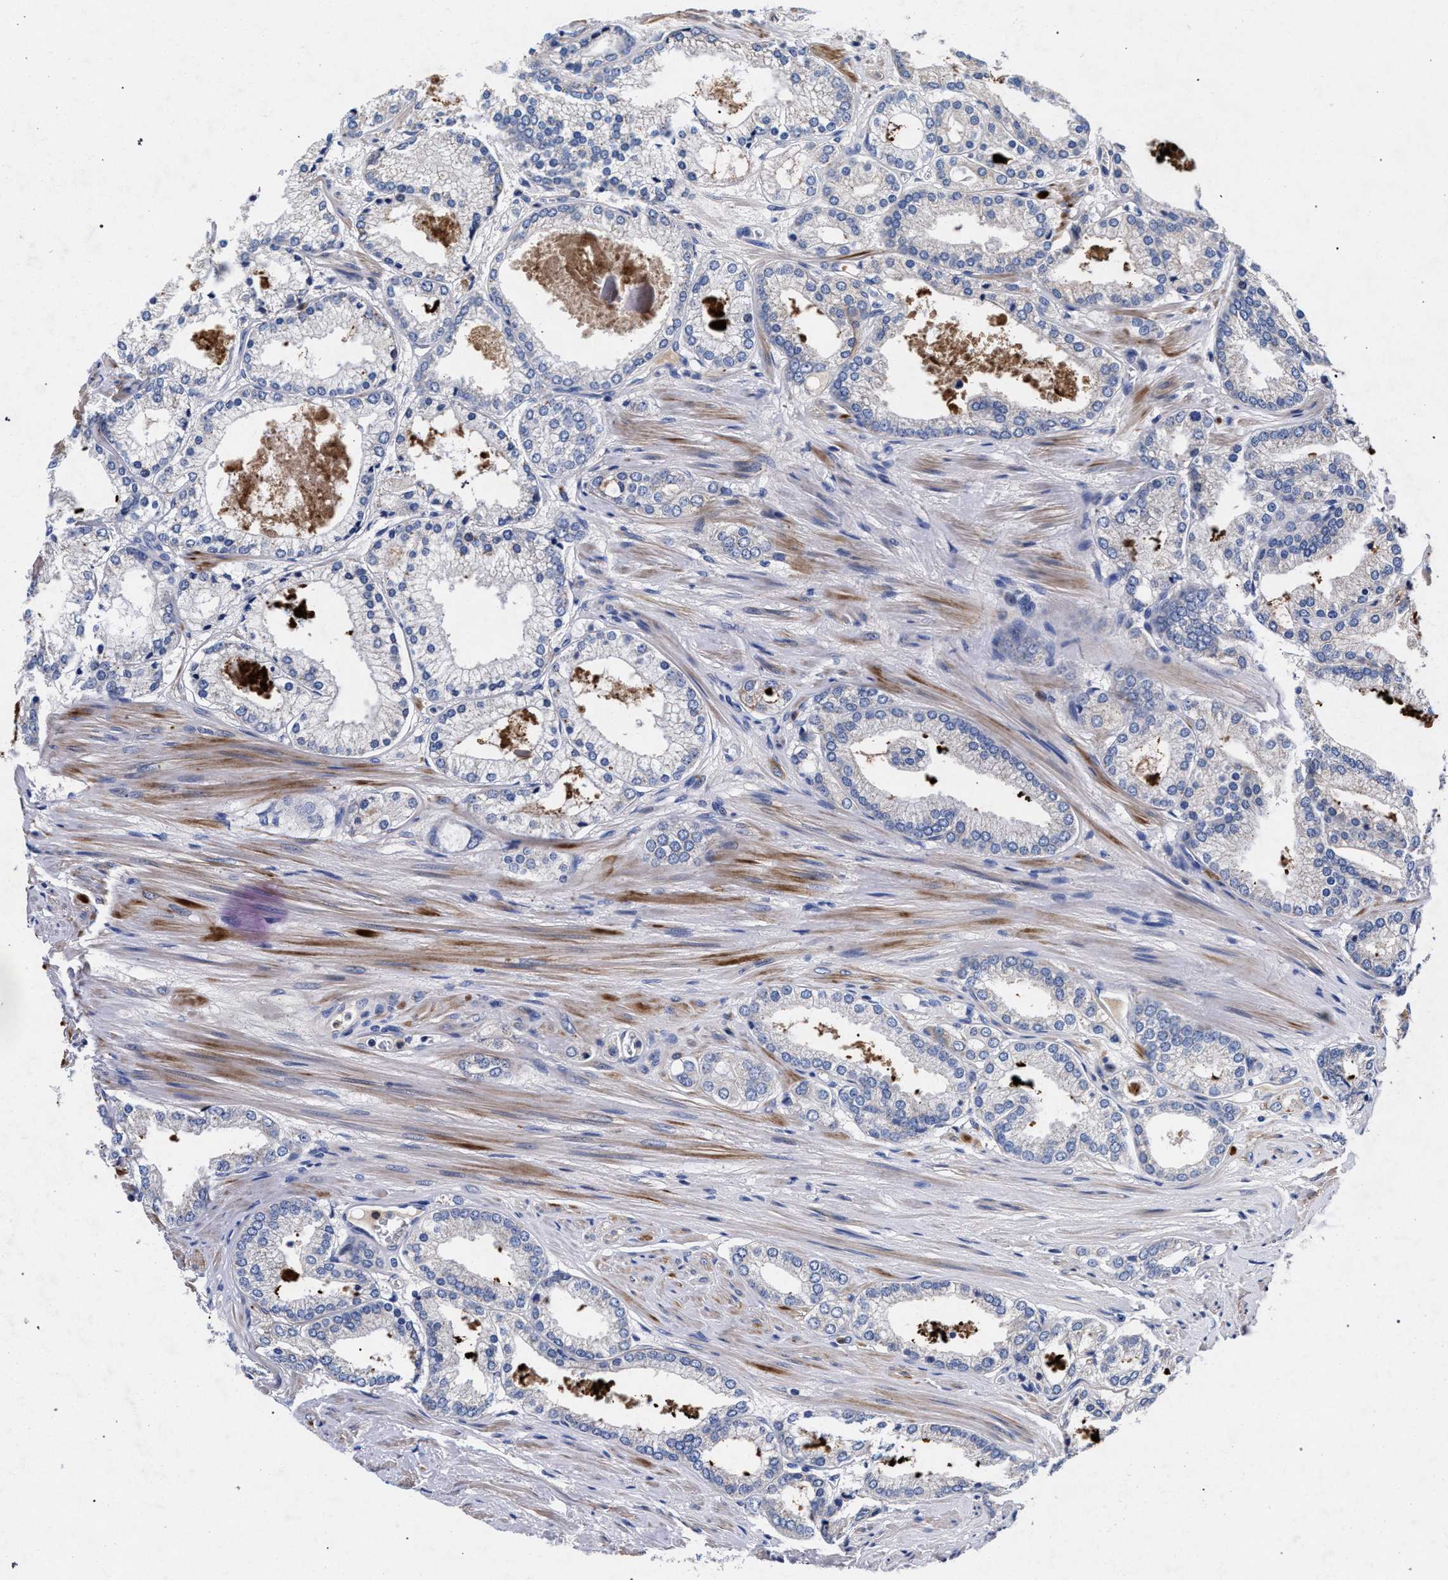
{"staining": {"intensity": "negative", "quantity": "none", "location": "none"}, "tissue": "prostate cancer", "cell_type": "Tumor cells", "image_type": "cancer", "snomed": [{"axis": "morphology", "description": "Adenocarcinoma, High grade"}, {"axis": "topography", "description": "Prostate"}], "caption": "DAB immunohistochemical staining of human prostate cancer shows no significant positivity in tumor cells.", "gene": "HSD17B14", "patient": {"sex": "male", "age": 61}}